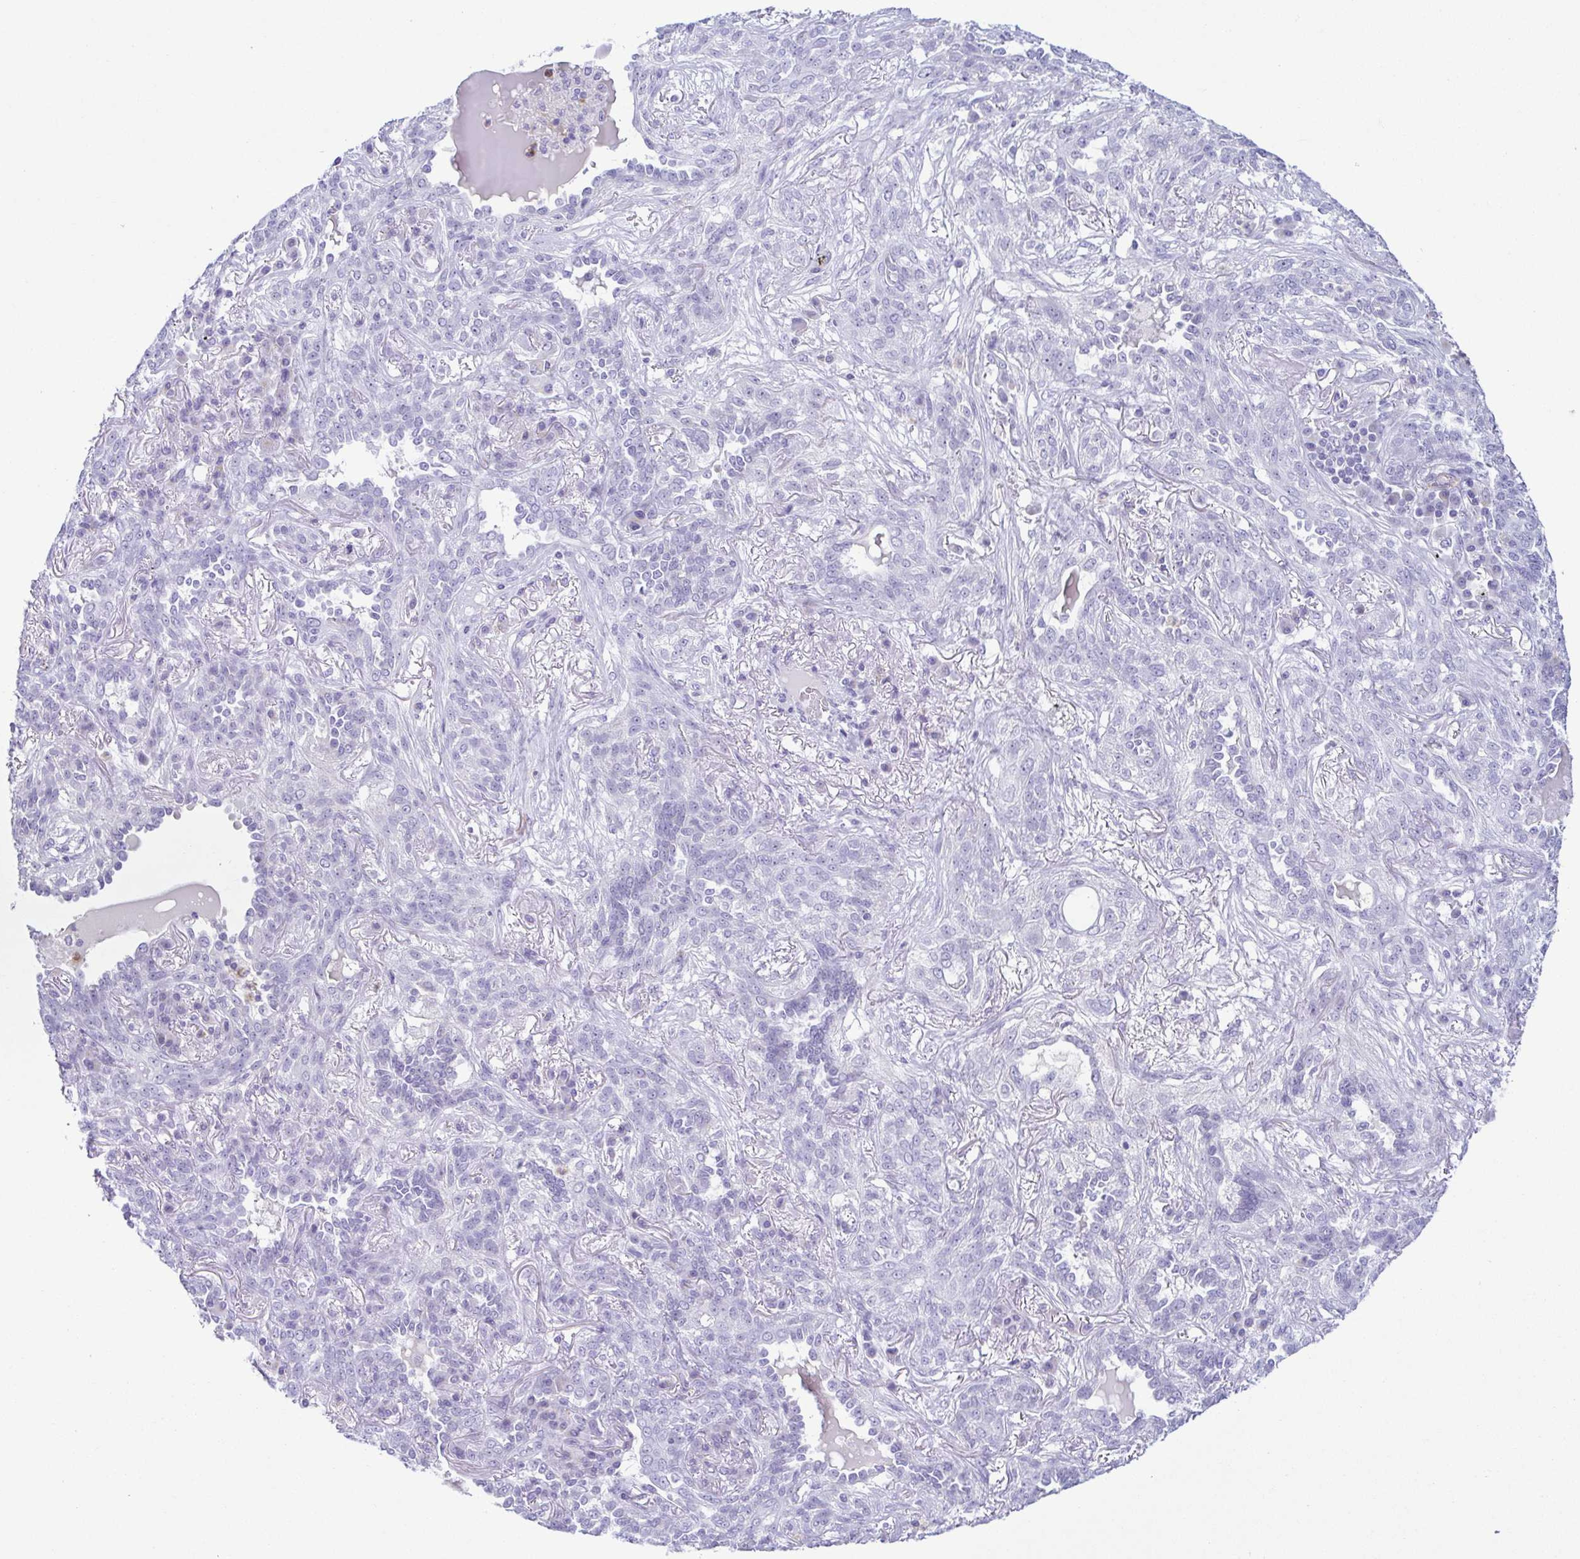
{"staining": {"intensity": "negative", "quantity": "none", "location": "none"}, "tissue": "lung cancer", "cell_type": "Tumor cells", "image_type": "cancer", "snomed": [{"axis": "morphology", "description": "Squamous cell carcinoma, NOS"}, {"axis": "topography", "description": "Lung"}], "caption": "Immunohistochemistry of lung cancer shows no expression in tumor cells.", "gene": "AZU1", "patient": {"sex": "female", "age": 70}}